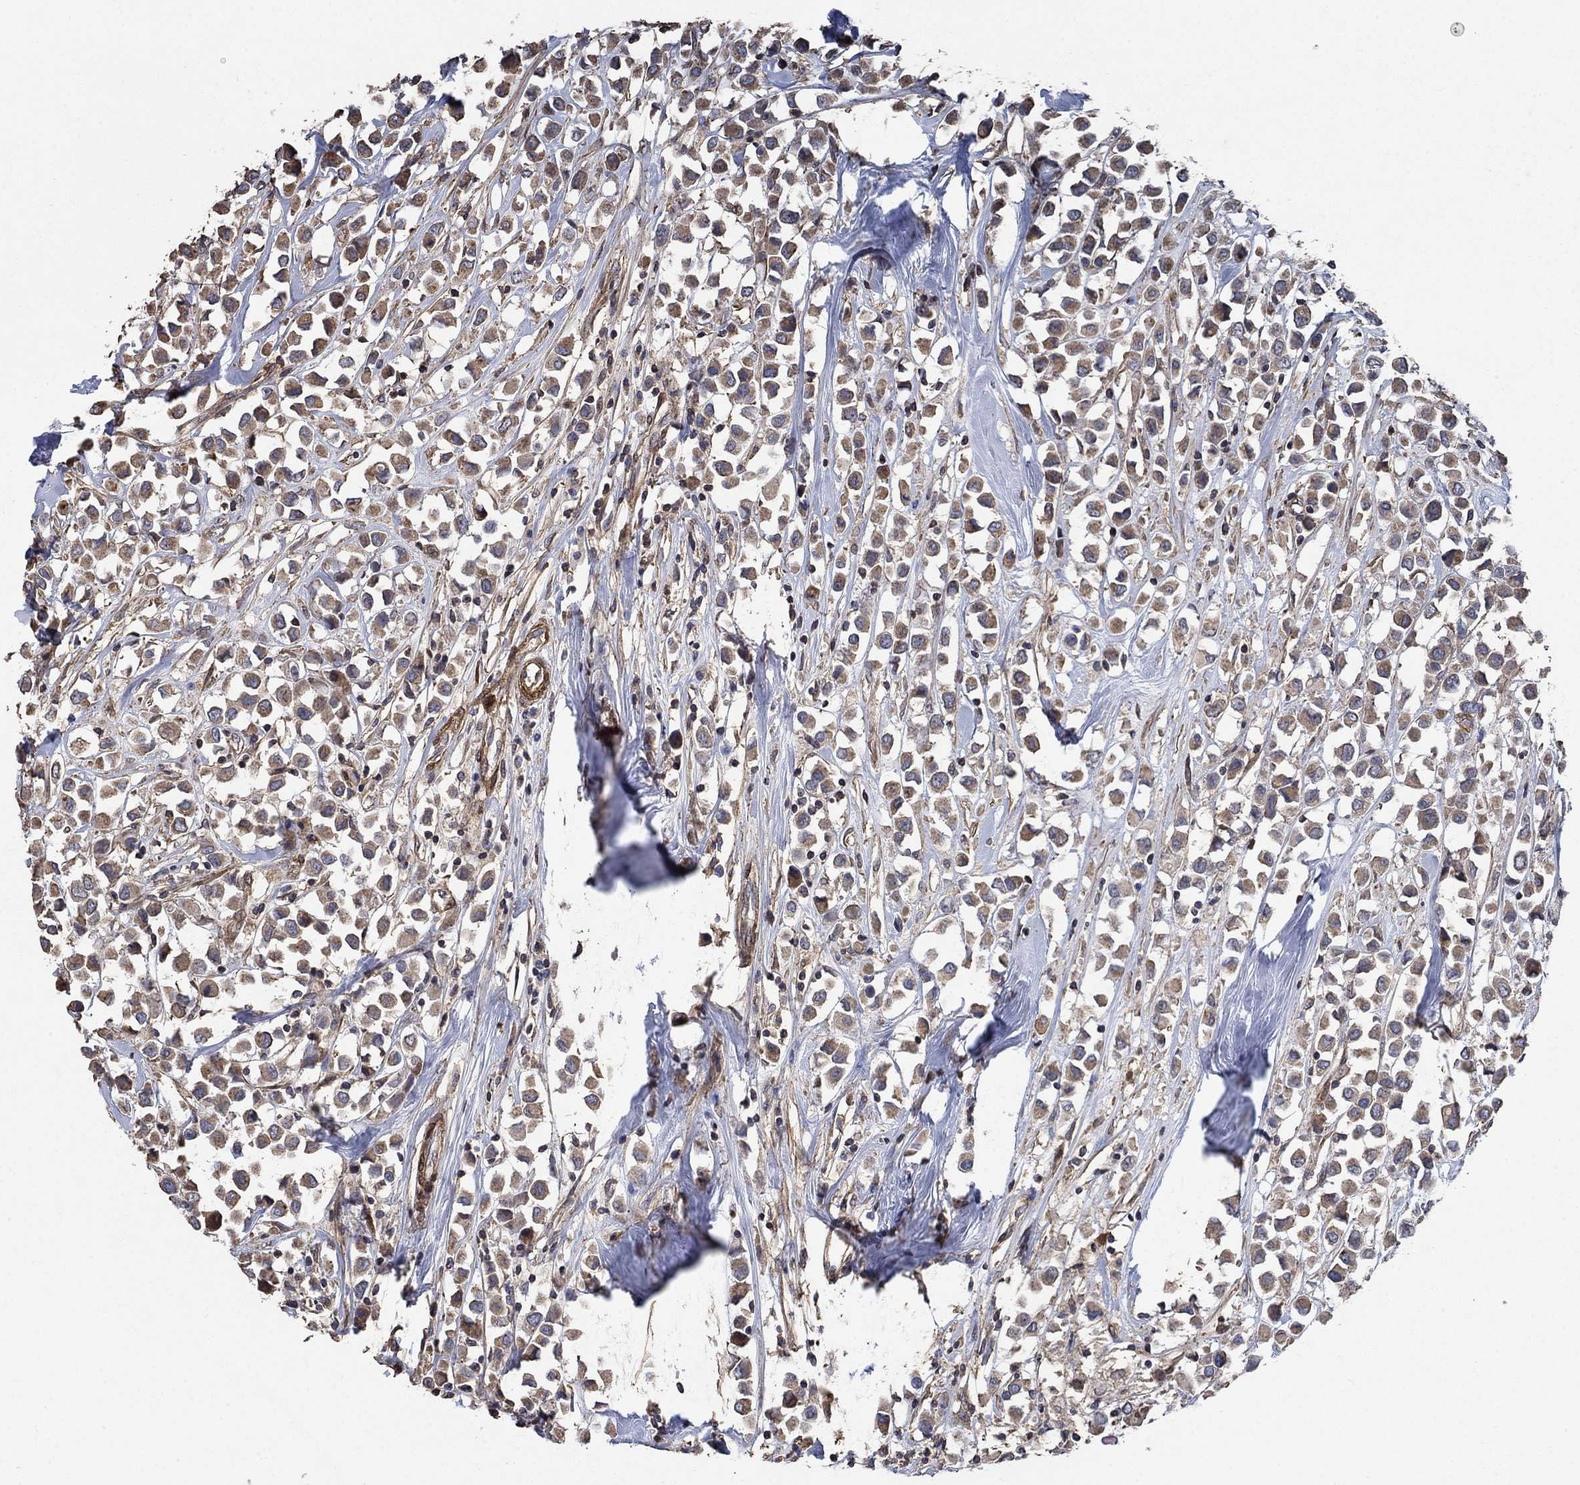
{"staining": {"intensity": "weak", "quantity": ">75%", "location": "cytoplasmic/membranous"}, "tissue": "breast cancer", "cell_type": "Tumor cells", "image_type": "cancer", "snomed": [{"axis": "morphology", "description": "Duct carcinoma"}, {"axis": "topography", "description": "Breast"}], "caption": "An image of human breast cancer (infiltrating ductal carcinoma) stained for a protein reveals weak cytoplasmic/membranous brown staining in tumor cells.", "gene": "PDE3A", "patient": {"sex": "female", "age": 61}}